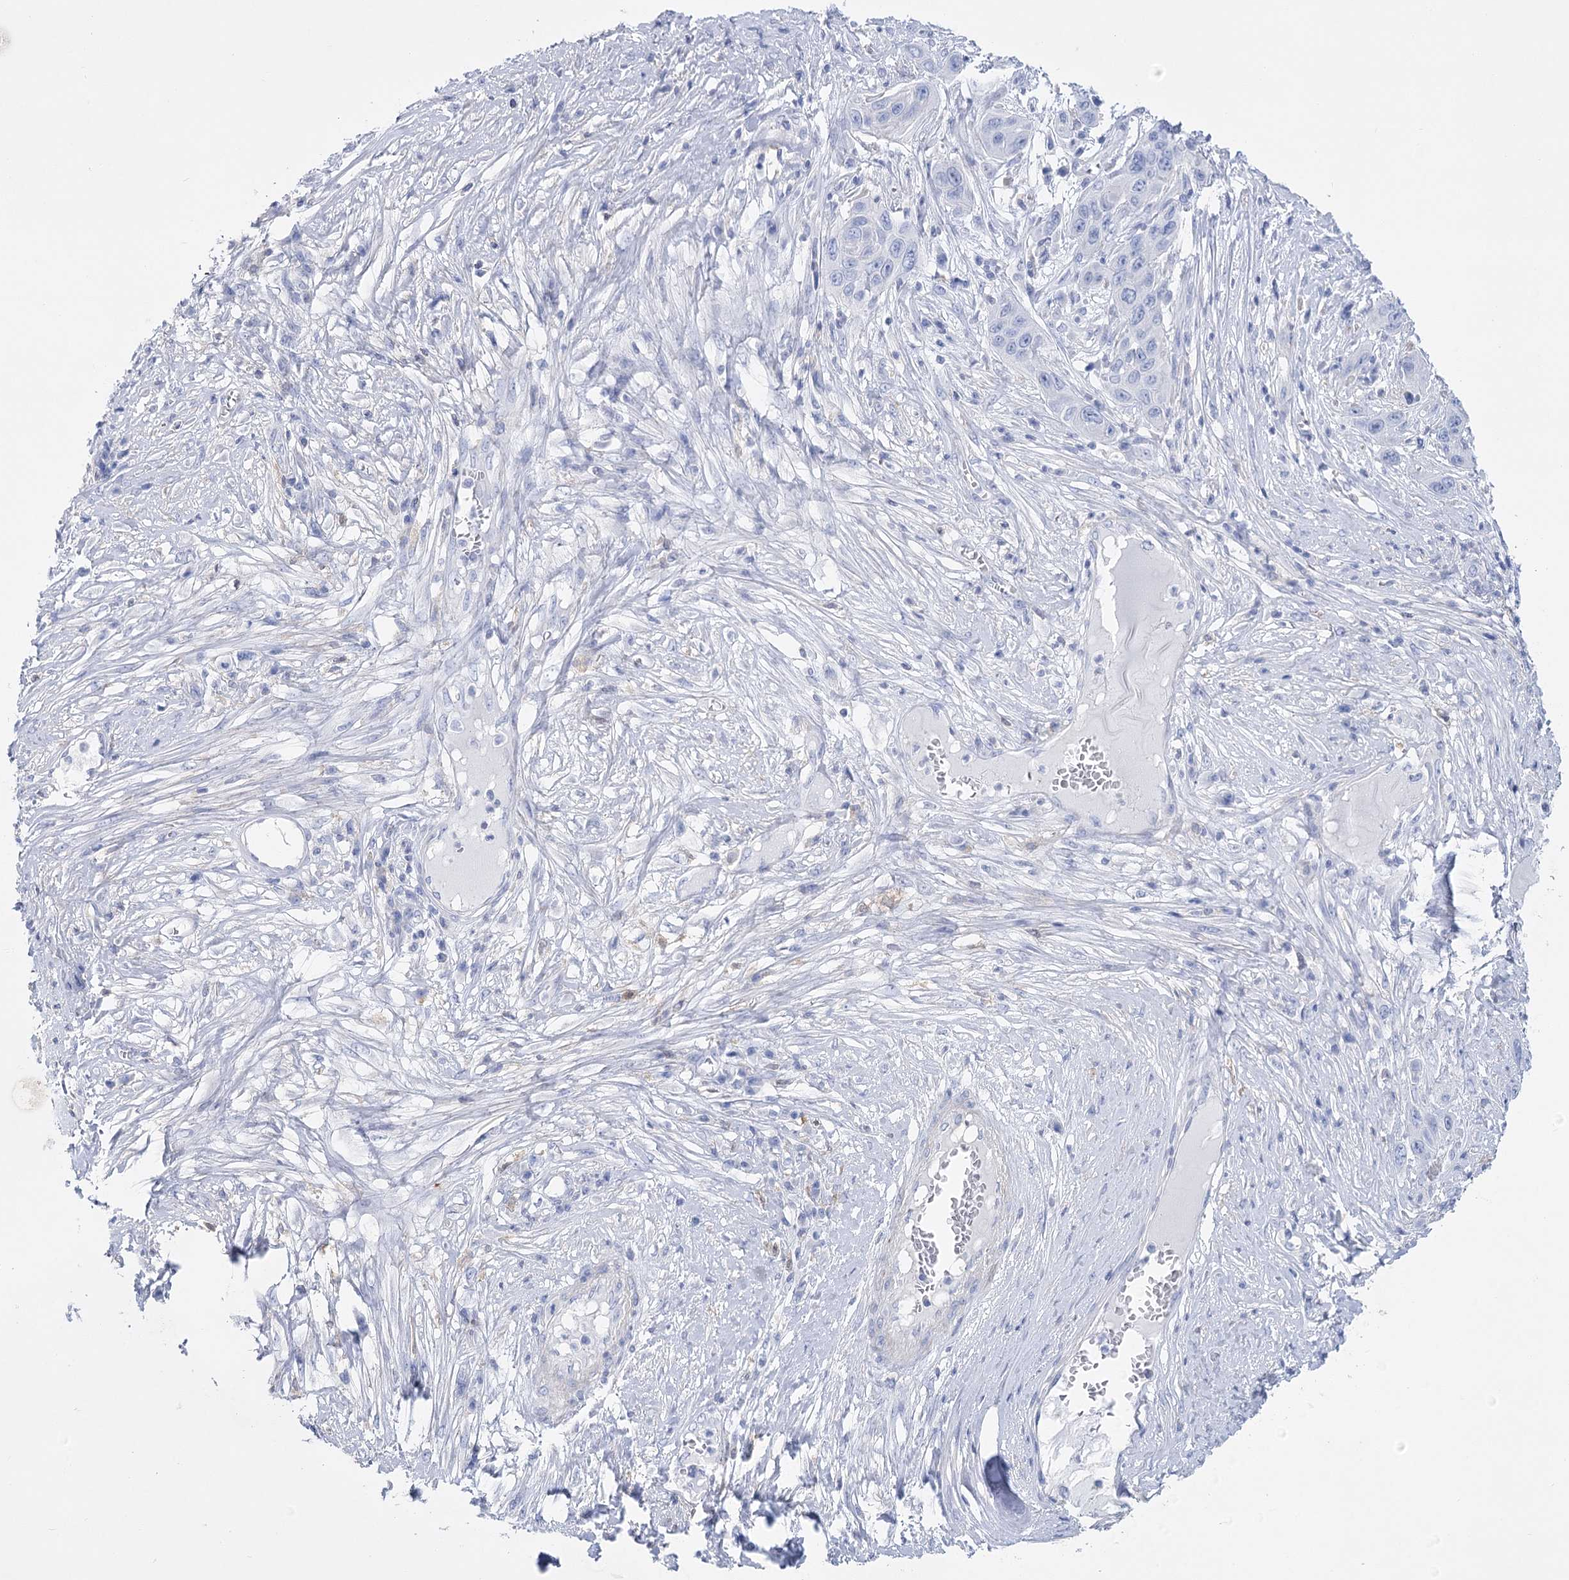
{"staining": {"intensity": "negative", "quantity": "none", "location": "none"}, "tissue": "skin cancer", "cell_type": "Tumor cells", "image_type": "cancer", "snomed": [{"axis": "morphology", "description": "Squamous cell carcinoma, NOS"}, {"axis": "topography", "description": "Skin"}], "caption": "Tumor cells show no significant expression in squamous cell carcinoma (skin).", "gene": "PCDHA1", "patient": {"sex": "male", "age": 55}}